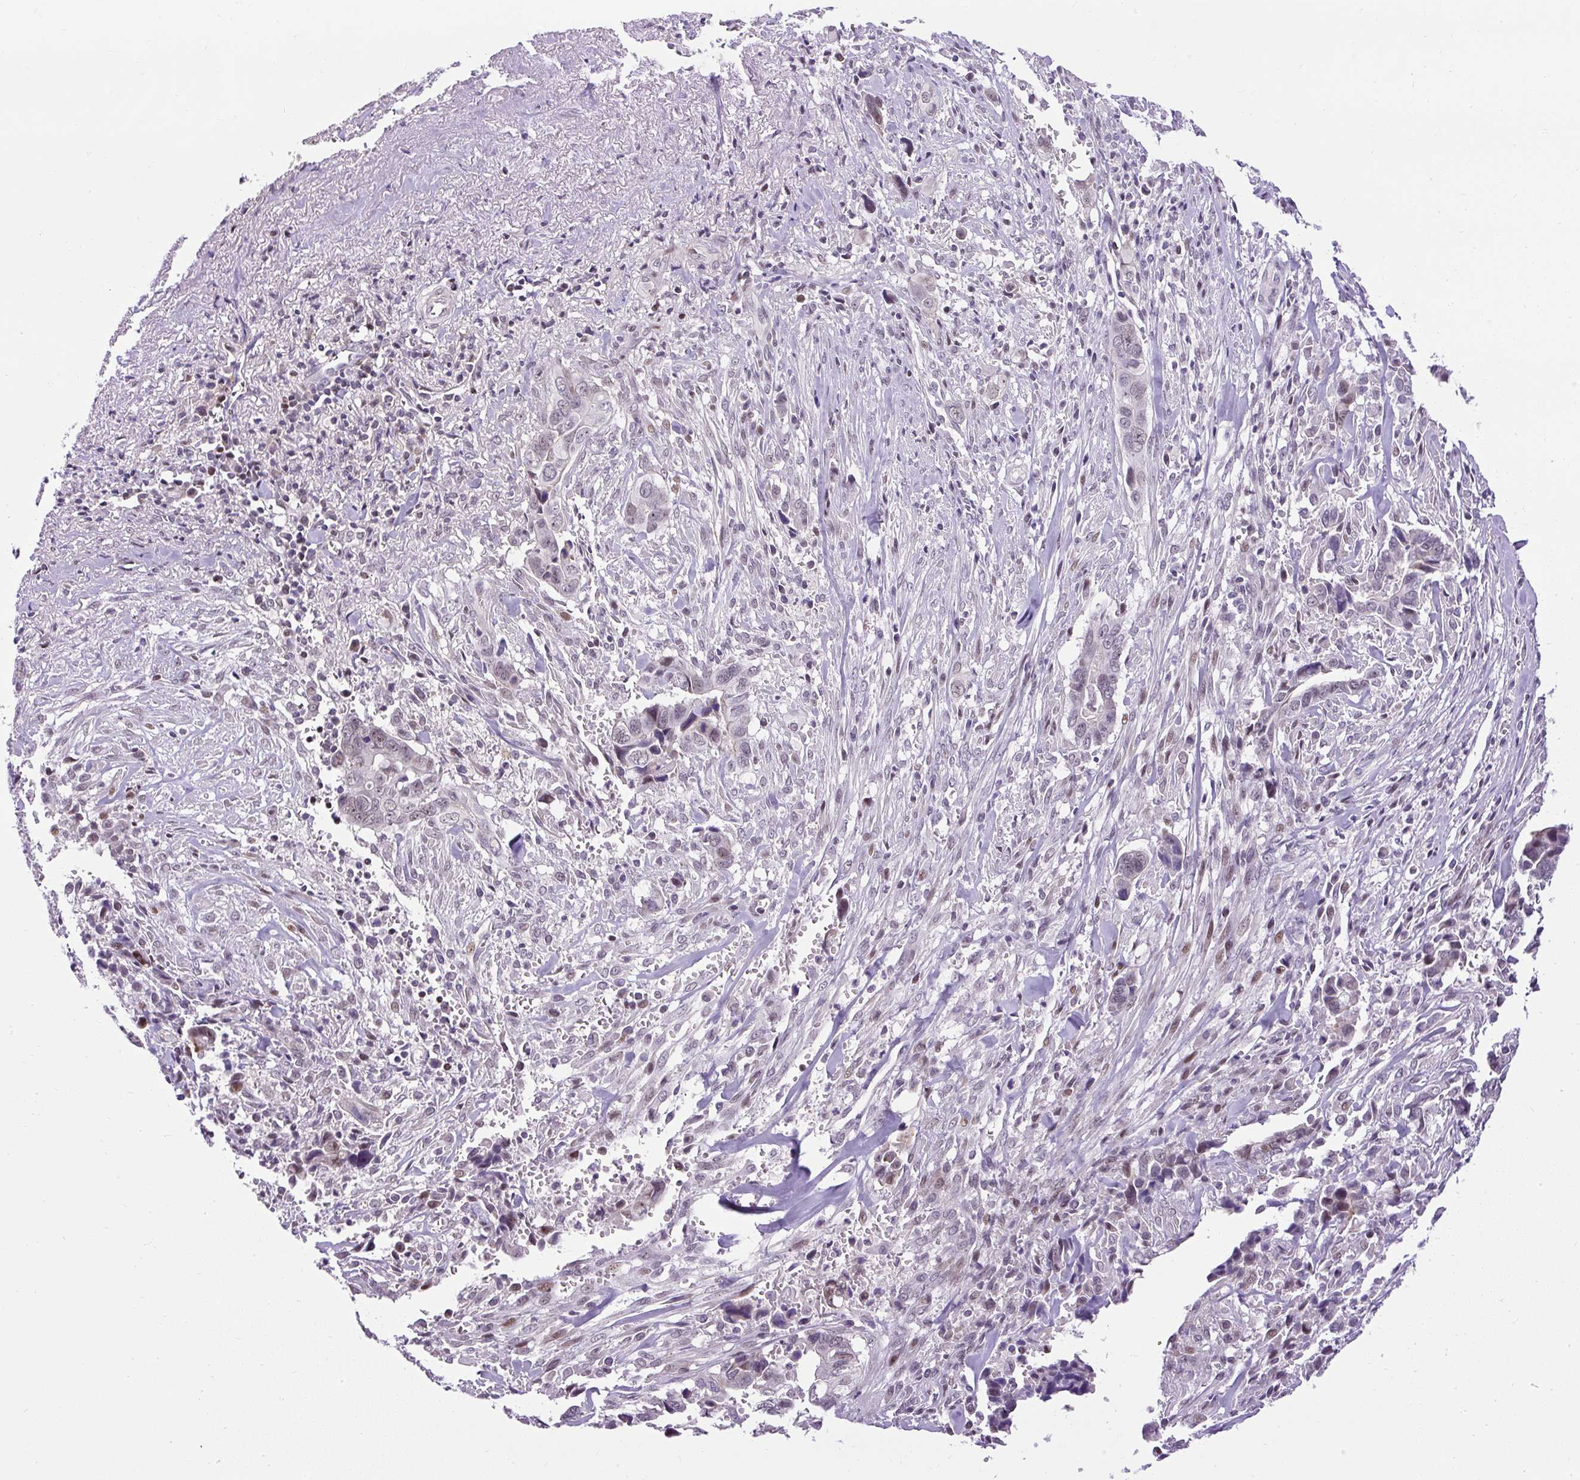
{"staining": {"intensity": "moderate", "quantity": "<25%", "location": "nuclear"}, "tissue": "liver cancer", "cell_type": "Tumor cells", "image_type": "cancer", "snomed": [{"axis": "morphology", "description": "Cholangiocarcinoma"}, {"axis": "topography", "description": "Liver"}], "caption": "DAB (3,3'-diaminobenzidine) immunohistochemical staining of human liver cholangiocarcinoma reveals moderate nuclear protein positivity in approximately <25% of tumor cells. (Brightfield microscopy of DAB IHC at high magnification).", "gene": "ARHGEF18", "patient": {"sex": "female", "age": 79}}